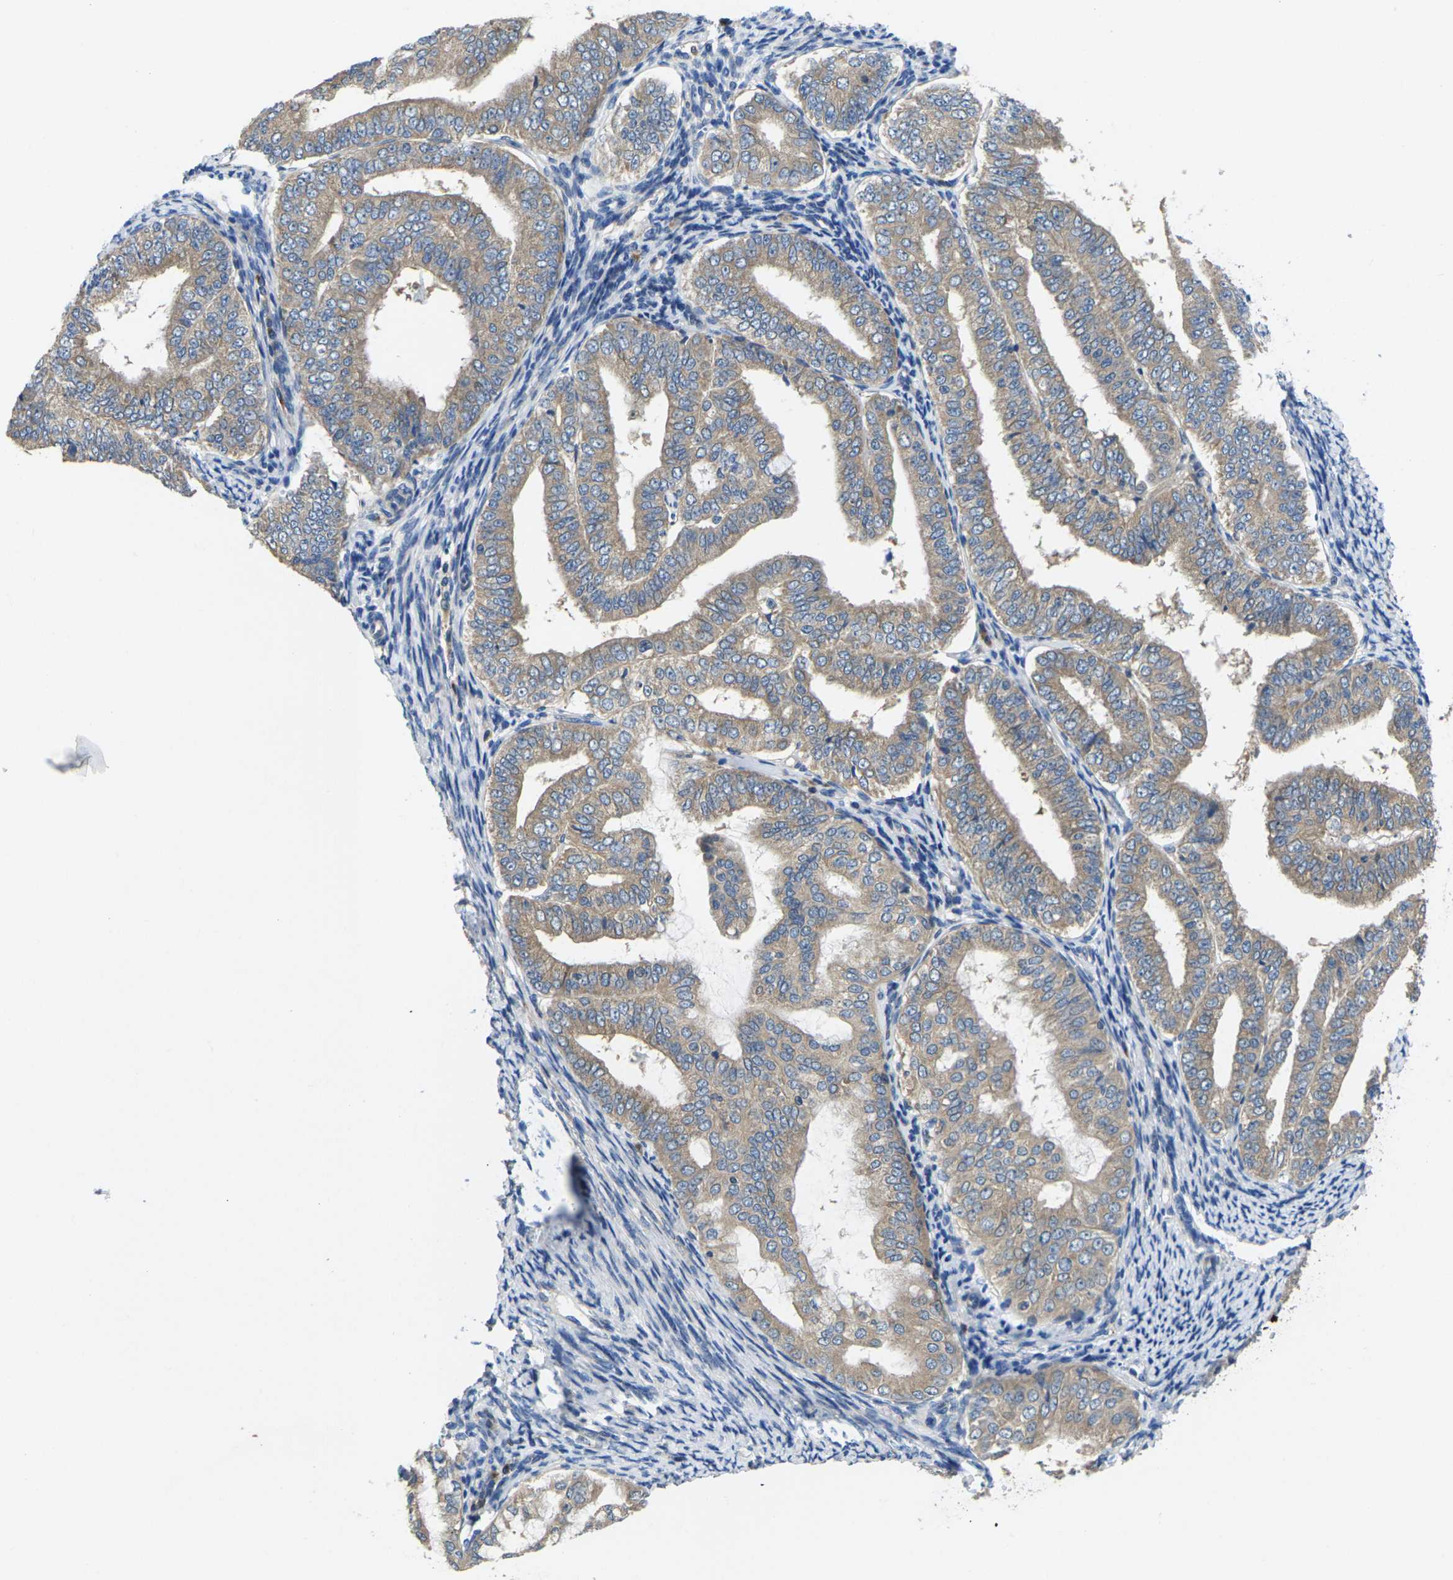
{"staining": {"intensity": "weak", "quantity": ">75%", "location": "cytoplasmic/membranous"}, "tissue": "endometrial cancer", "cell_type": "Tumor cells", "image_type": "cancer", "snomed": [{"axis": "morphology", "description": "Adenocarcinoma, NOS"}, {"axis": "topography", "description": "Endometrium"}], "caption": "This image reveals IHC staining of human endometrial cancer (adenocarcinoma), with low weak cytoplasmic/membranous positivity in approximately >75% of tumor cells.", "gene": "TMCC2", "patient": {"sex": "female", "age": 63}}